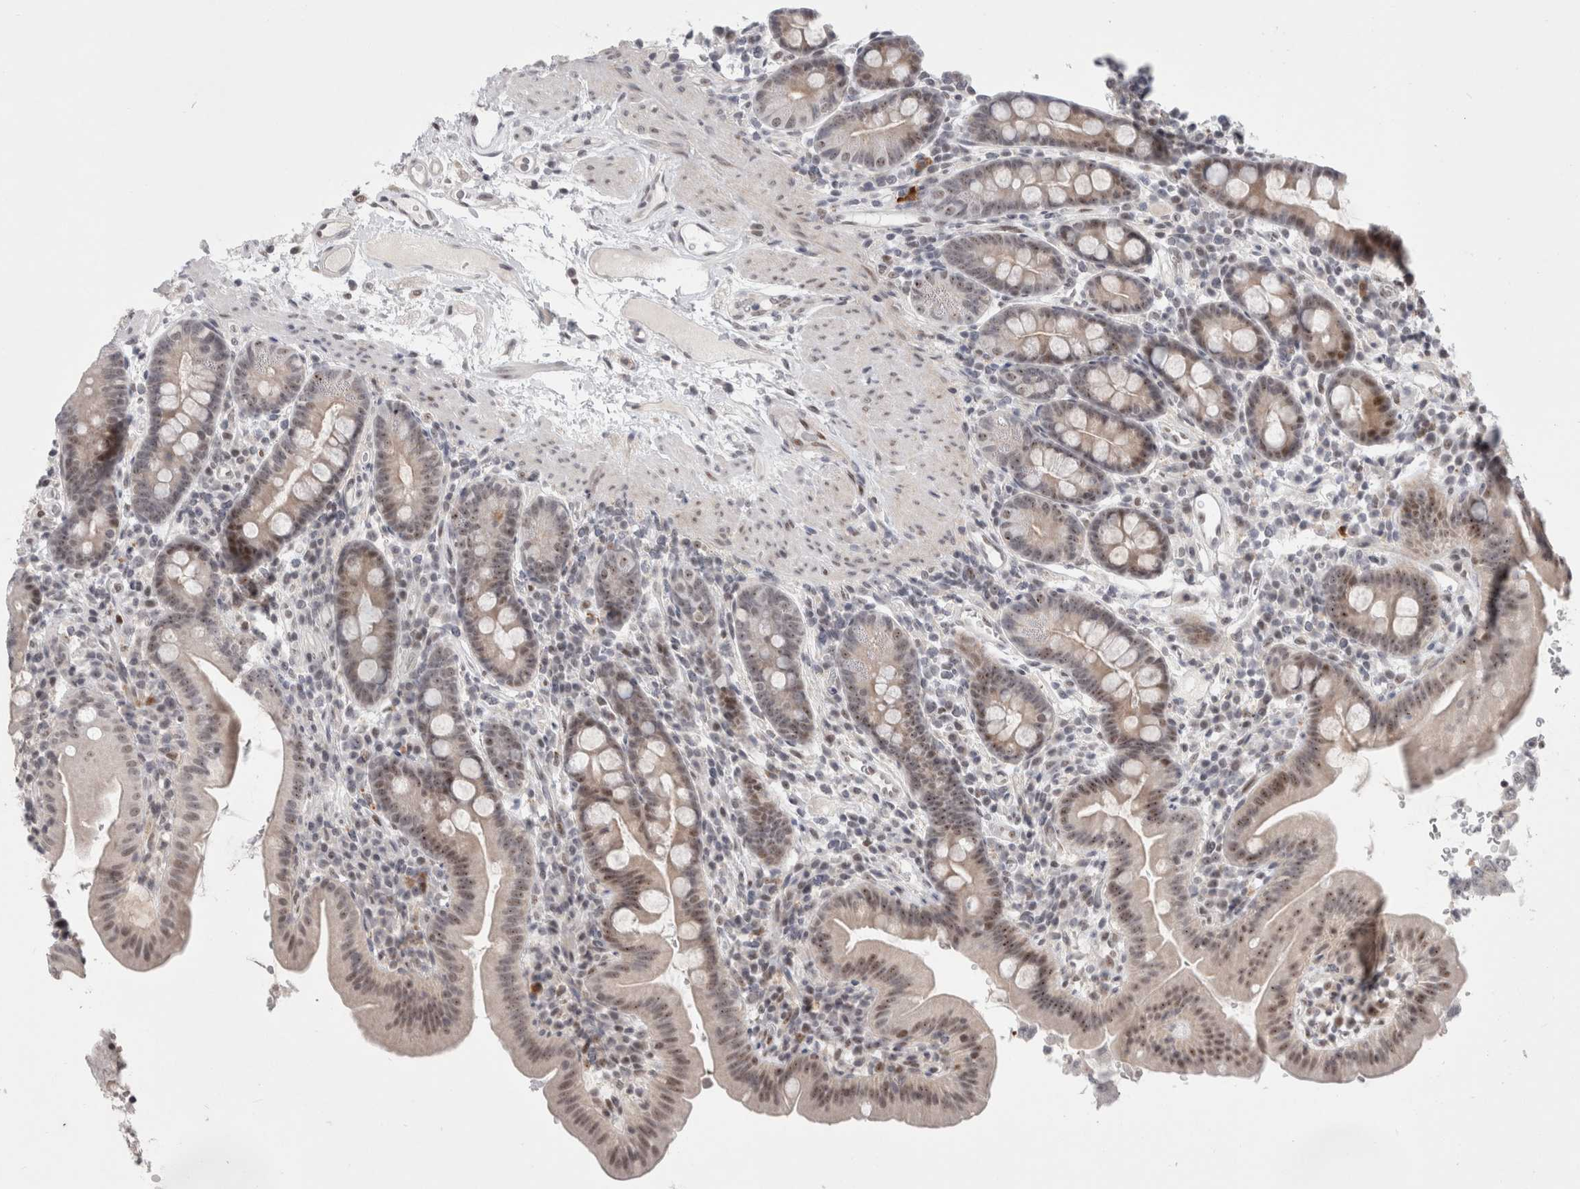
{"staining": {"intensity": "moderate", "quantity": "25%-75%", "location": "nuclear"}, "tissue": "duodenum", "cell_type": "Glandular cells", "image_type": "normal", "snomed": [{"axis": "morphology", "description": "Normal tissue, NOS"}, {"axis": "morphology", "description": "Adenocarcinoma, NOS"}, {"axis": "topography", "description": "Pancreas"}, {"axis": "topography", "description": "Duodenum"}], "caption": "Immunohistochemistry (IHC) staining of benign duodenum, which reveals medium levels of moderate nuclear expression in approximately 25%-75% of glandular cells indicating moderate nuclear protein staining. The staining was performed using DAB (3,3'-diaminobenzidine) (brown) for protein detection and nuclei were counterstained in hematoxylin (blue).", "gene": "SENP6", "patient": {"sex": "male", "age": 50}}